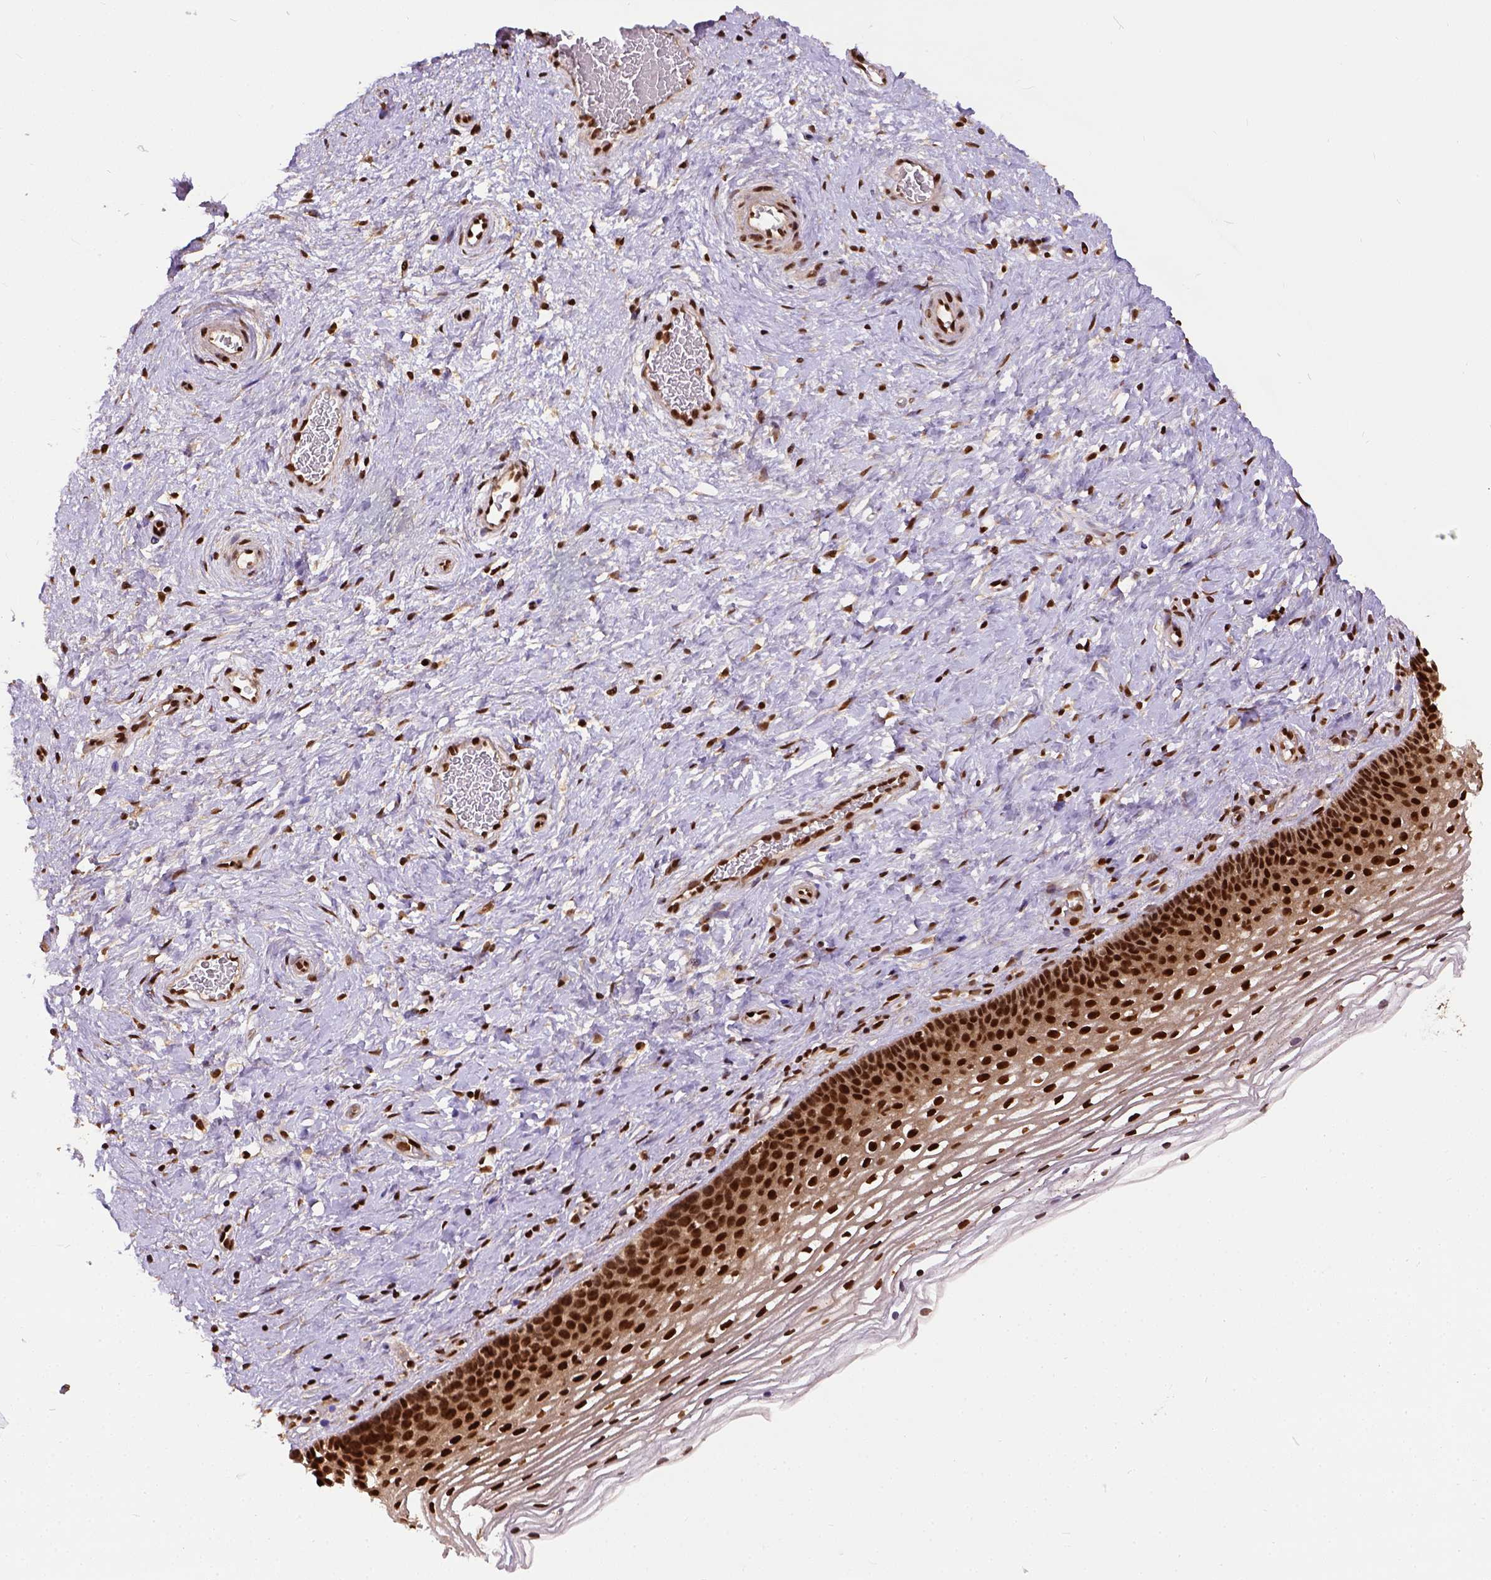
{"staining": {"intensity": "strong", "quantity": ">75%", "location": "nuclear"}, "tissue": "cervix", "cell_type": "Glandular cells", "image_type": "normal", "snomed": [{"axis": "morphology", "description": "Normal tissue, NOS"}, {"axis": "topography", "description": "Cervix"}], "caption": "High-magnification brightfield microscopy of unremarkable cervix stained with DAB (3,3'-diaminobenzidine) (brown) and counterstained with hematoxylin (blue). glandular cells exhibit strong nuclear staining is seen in approximately>75% of cells.", "gene": "NACC1", "patient": {"sex": "female", "age": 34}}